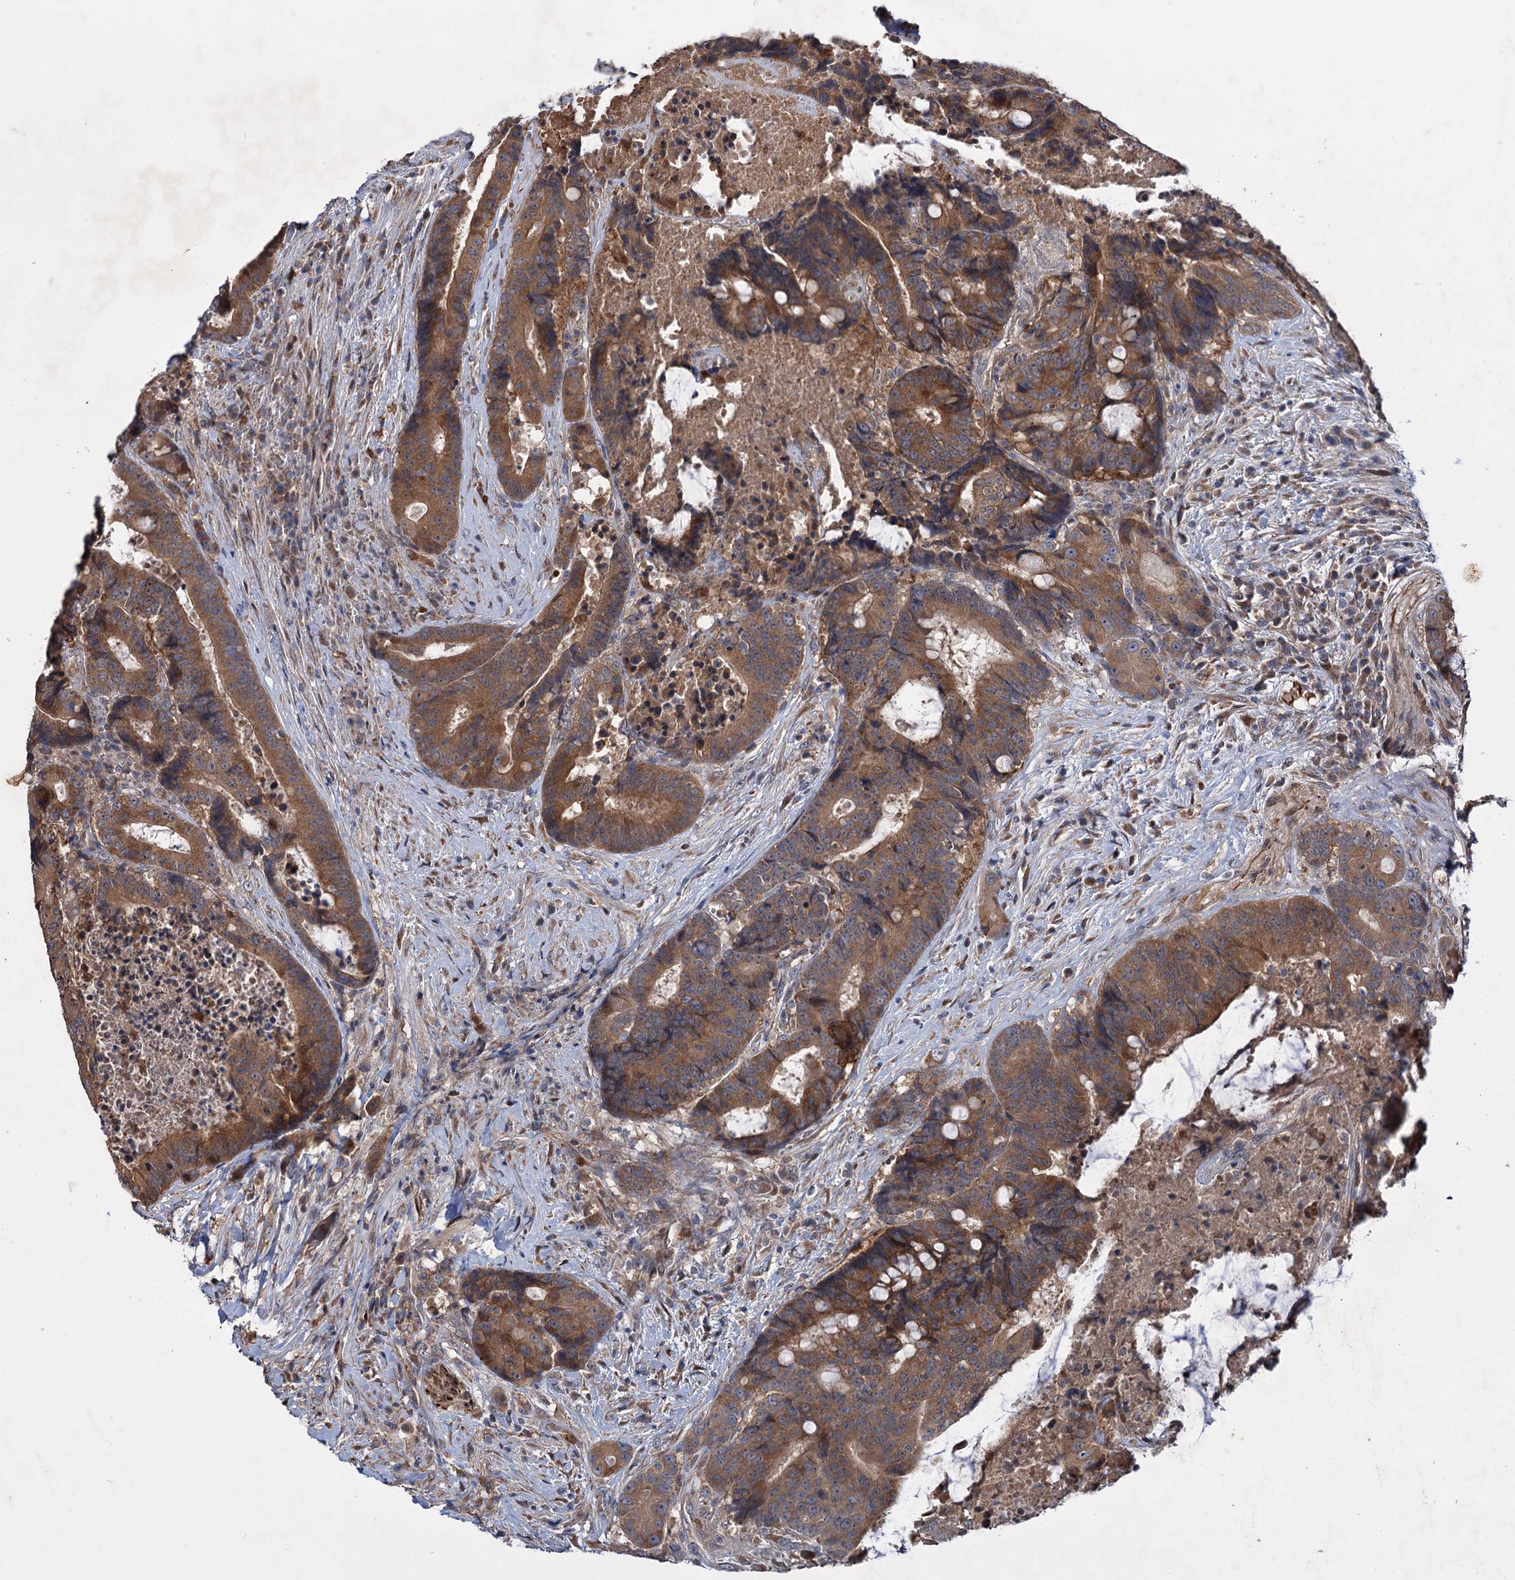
{"staining": {"intensity": "moderate", "quantity": ">75%", "location": "cytoplasmic/membranous"}, "tissue": "colorectal cancer", "cell_type": "Tumor cells", "image_type": "cancer", "snomed": [{"axis": "morphology", "description": "Adenocarcinoma, NOS"}, {"axis": "topography", "description": "Rectum"}], "caption": "High-magnification brightfield microscopy of colorectal adenocarcinoma stained with DAB (brown) and counterstained with hematoxylin (blue). tumor cells exhibit moderate cytoplasmic/membranous expression is present in about>75% of cells.", "gene": "PTPN3", "patient": {"sex": "male", "age": 69}}